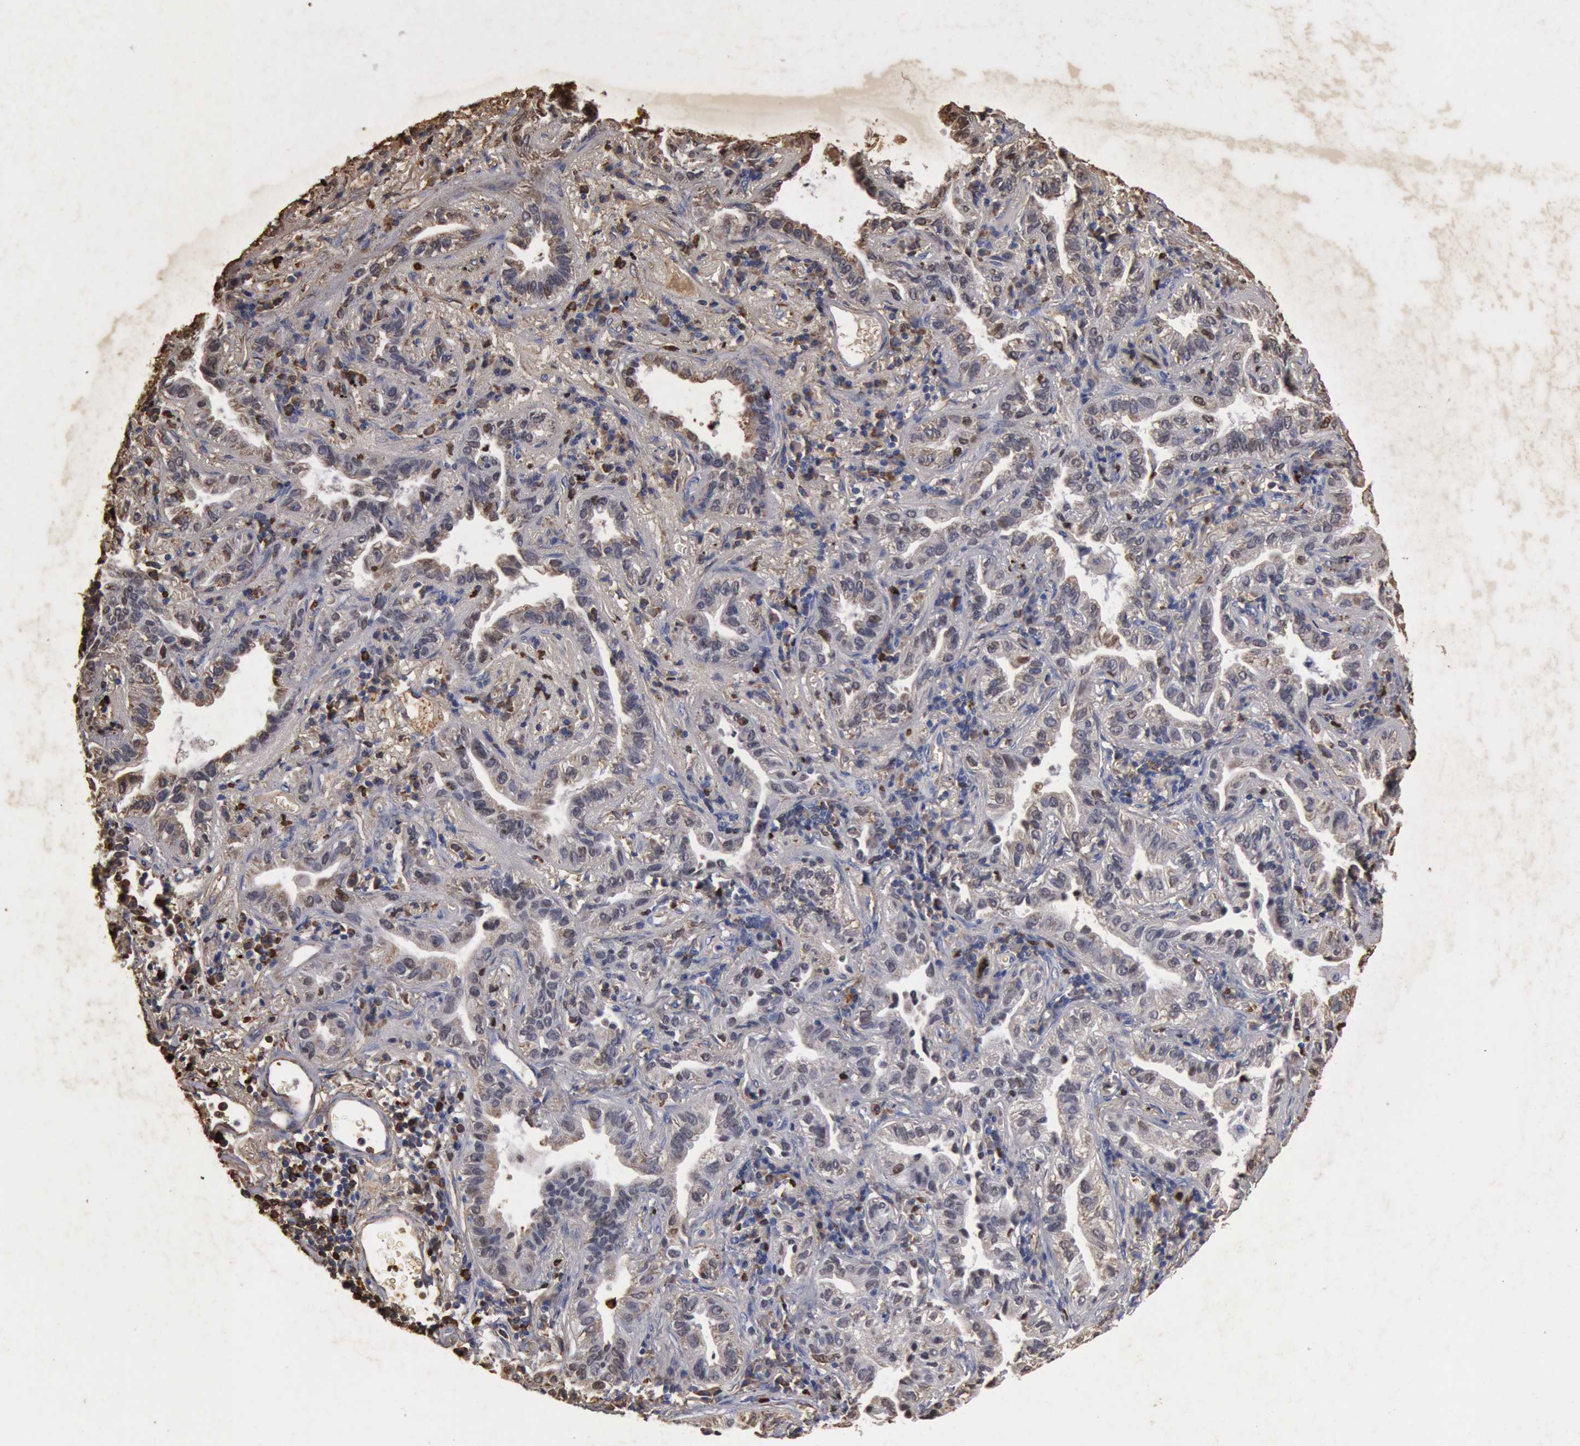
{"staining": {"intensity": "weak", "quantity": ">75%", "location": "cytoplasmic/membranous,nuclear"}, "tissue": "lung cancer", "cell_type": "Tumor cells", "image_type": "cancer", "snomed": [{"axis": "morphology", "description": "Adenocarcinoma, NOS"}, {"axis": "topography", "description": "Lung"}], "caption": "Weak cytoplasmic/membranous and nuclear positivity is identified in about >75% of tumor cells in lung adenocarcinoma.", "gene": "FOXA2", "patient": {"sex": "female", "age": 50}}